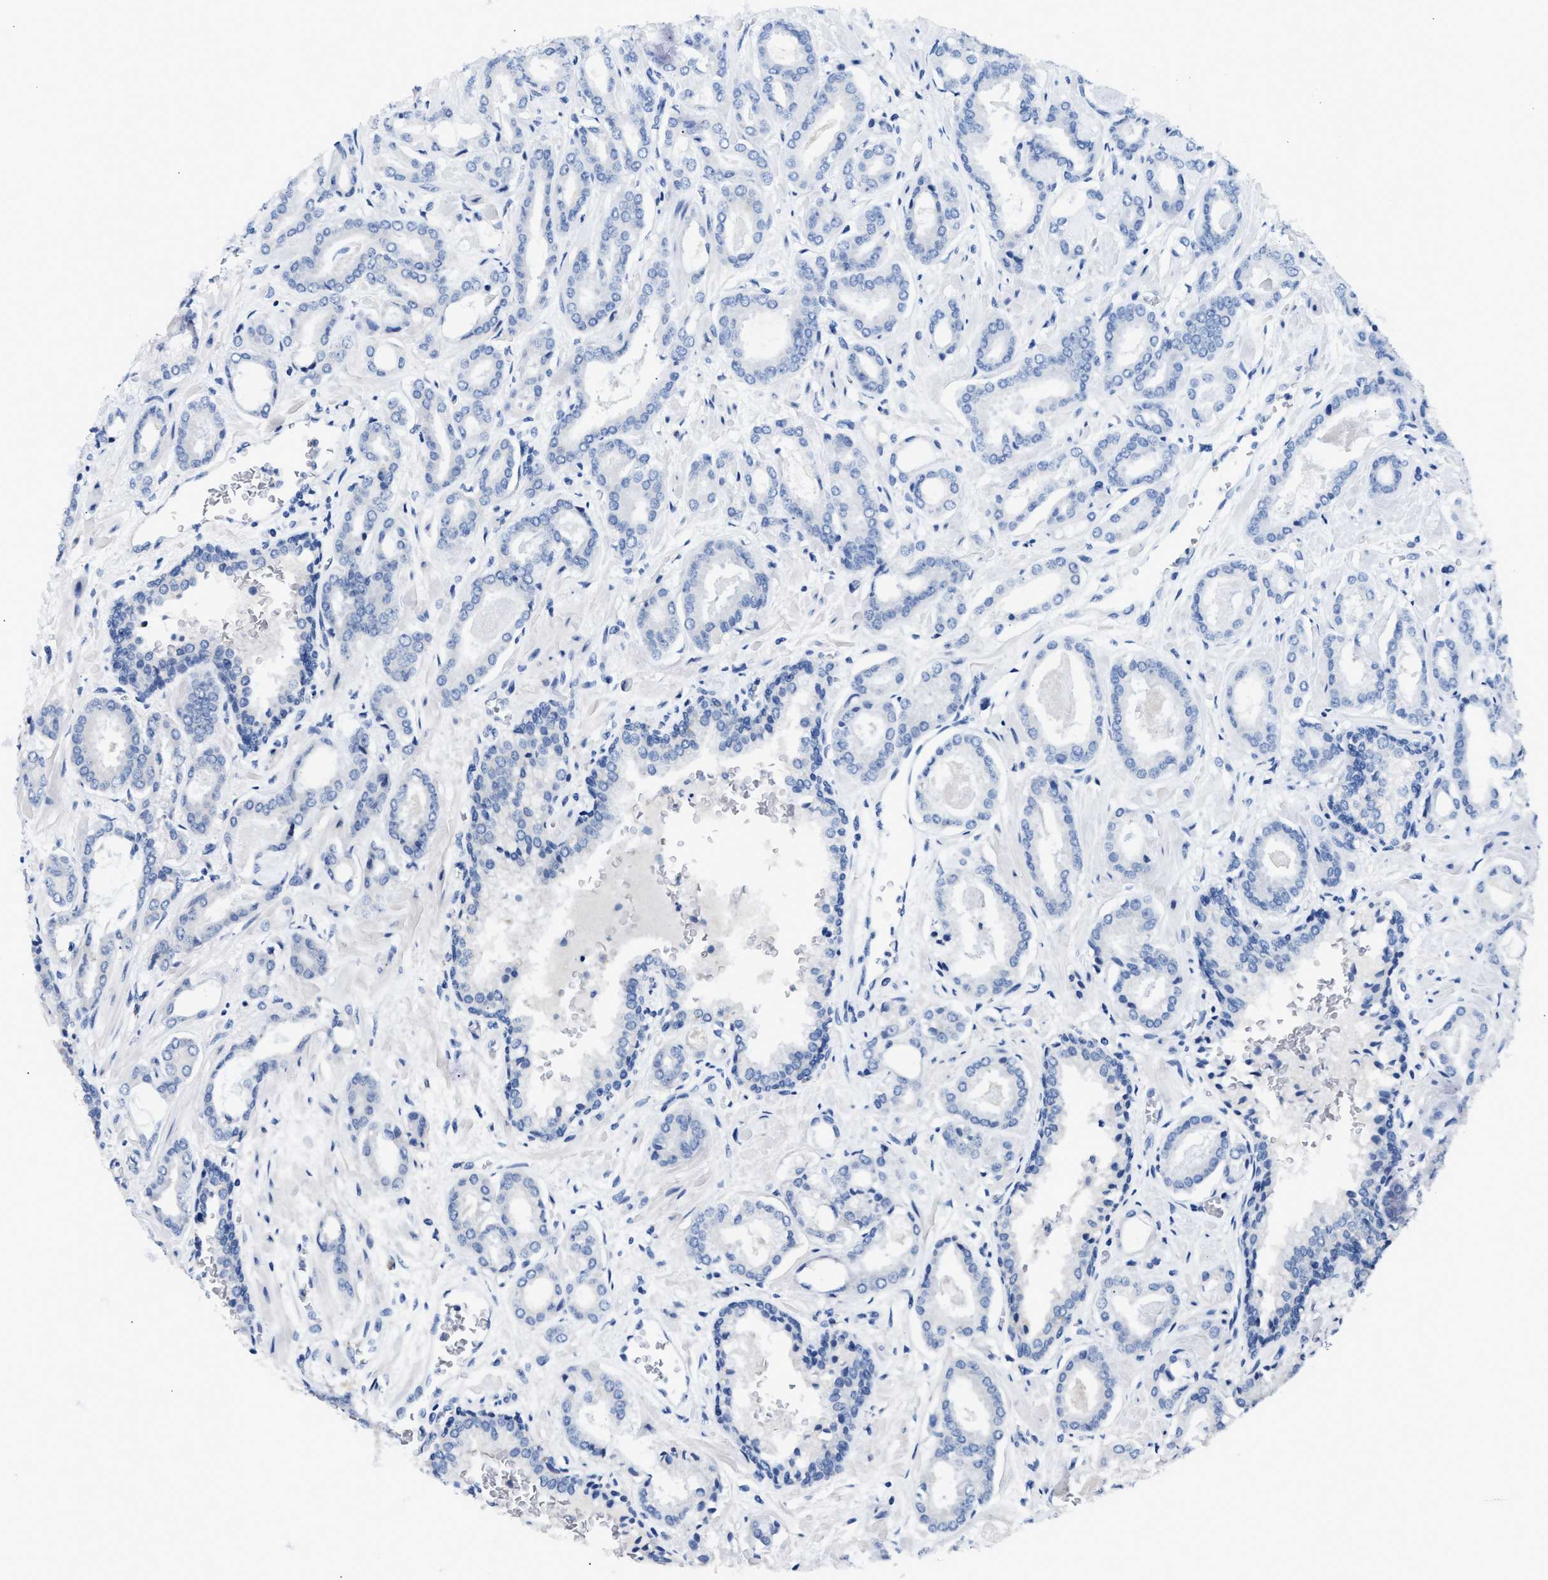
{"staining": {"intensity": "negative", "quantity": "none", "location": "none"}, "tissue": "prostate cancer", "cell_type": "Tumor cells", "image_type": "cancer", "snomed": [{"axis": "morphology", "description": "Adenocarcinoma, Low grade"}, {"axis": "topography", "description": "Prostate"}], "caption": "Immunohistochemistry micrograph of human prostate adenocarcinoma (low-grade) stained for a protein (brown), which exhibits no staining in tumor cells.", "gene": "IL17RC", "patient": {"sex": "male", "age": 53}}